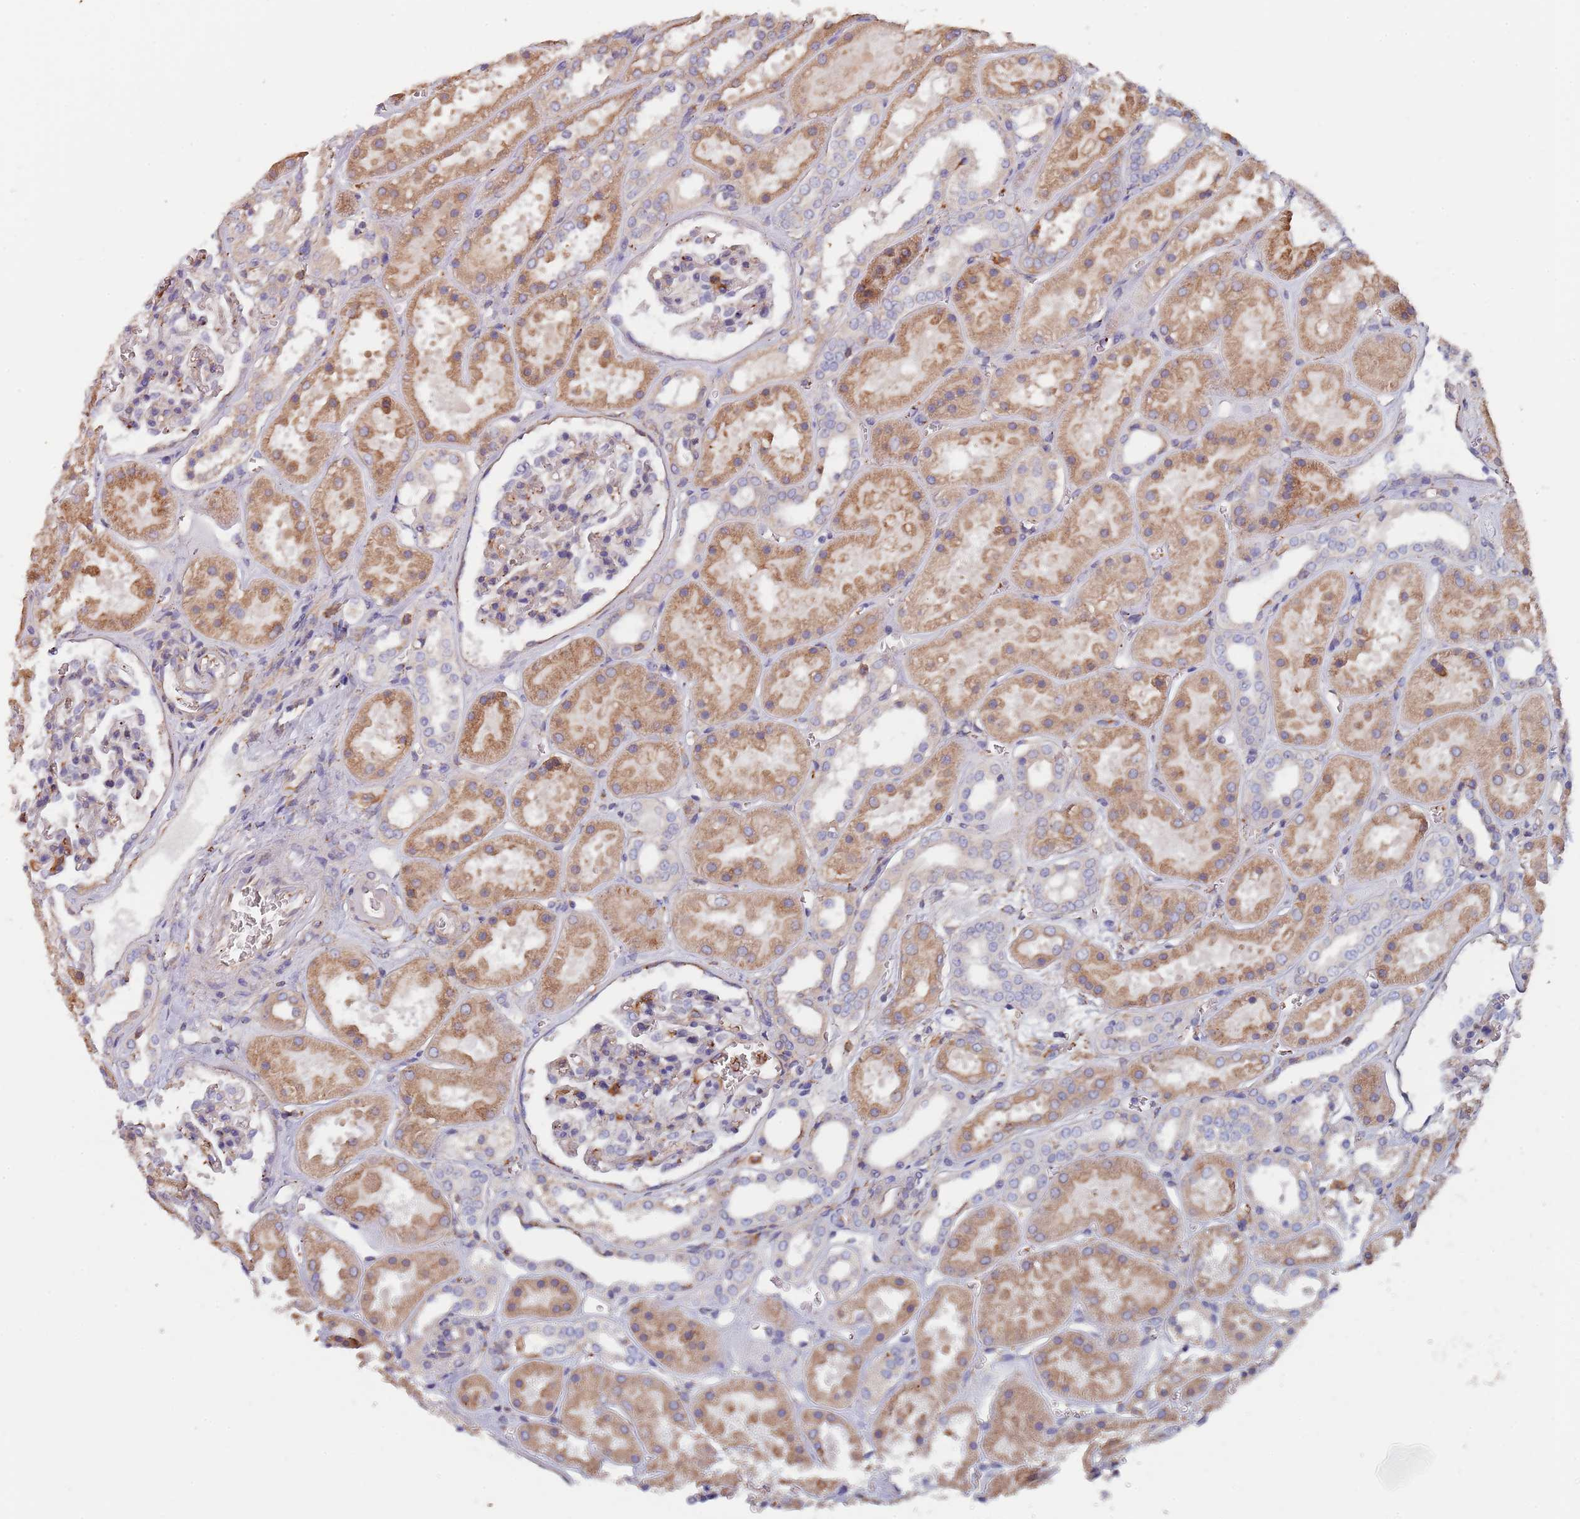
{"staining": {"intensity": "moderate", "quantity": "<25%", "location": "cytoplasmic/membranous"}, "tissue": "kidney", "cell_type": "Cells in glomeruli", "image_type": "normal", "snomed": [{"axis": "morphology", "description": "Normal tissue, NOS"}, {"axis": "topography", "description": "Kidney"}], "caption": "Immunohistochemistry (IHC) image of normal kidney: human kidney stained using IHC demonstrates low levels of moderate protein expression localized specifically in the cytoplasmic/membranous of cells in glomeruli, appearing as a cytoplasmic/membranous brown color.", "gene": "DCUN1D3", "patient": {"sex": "female", "age": 41}}